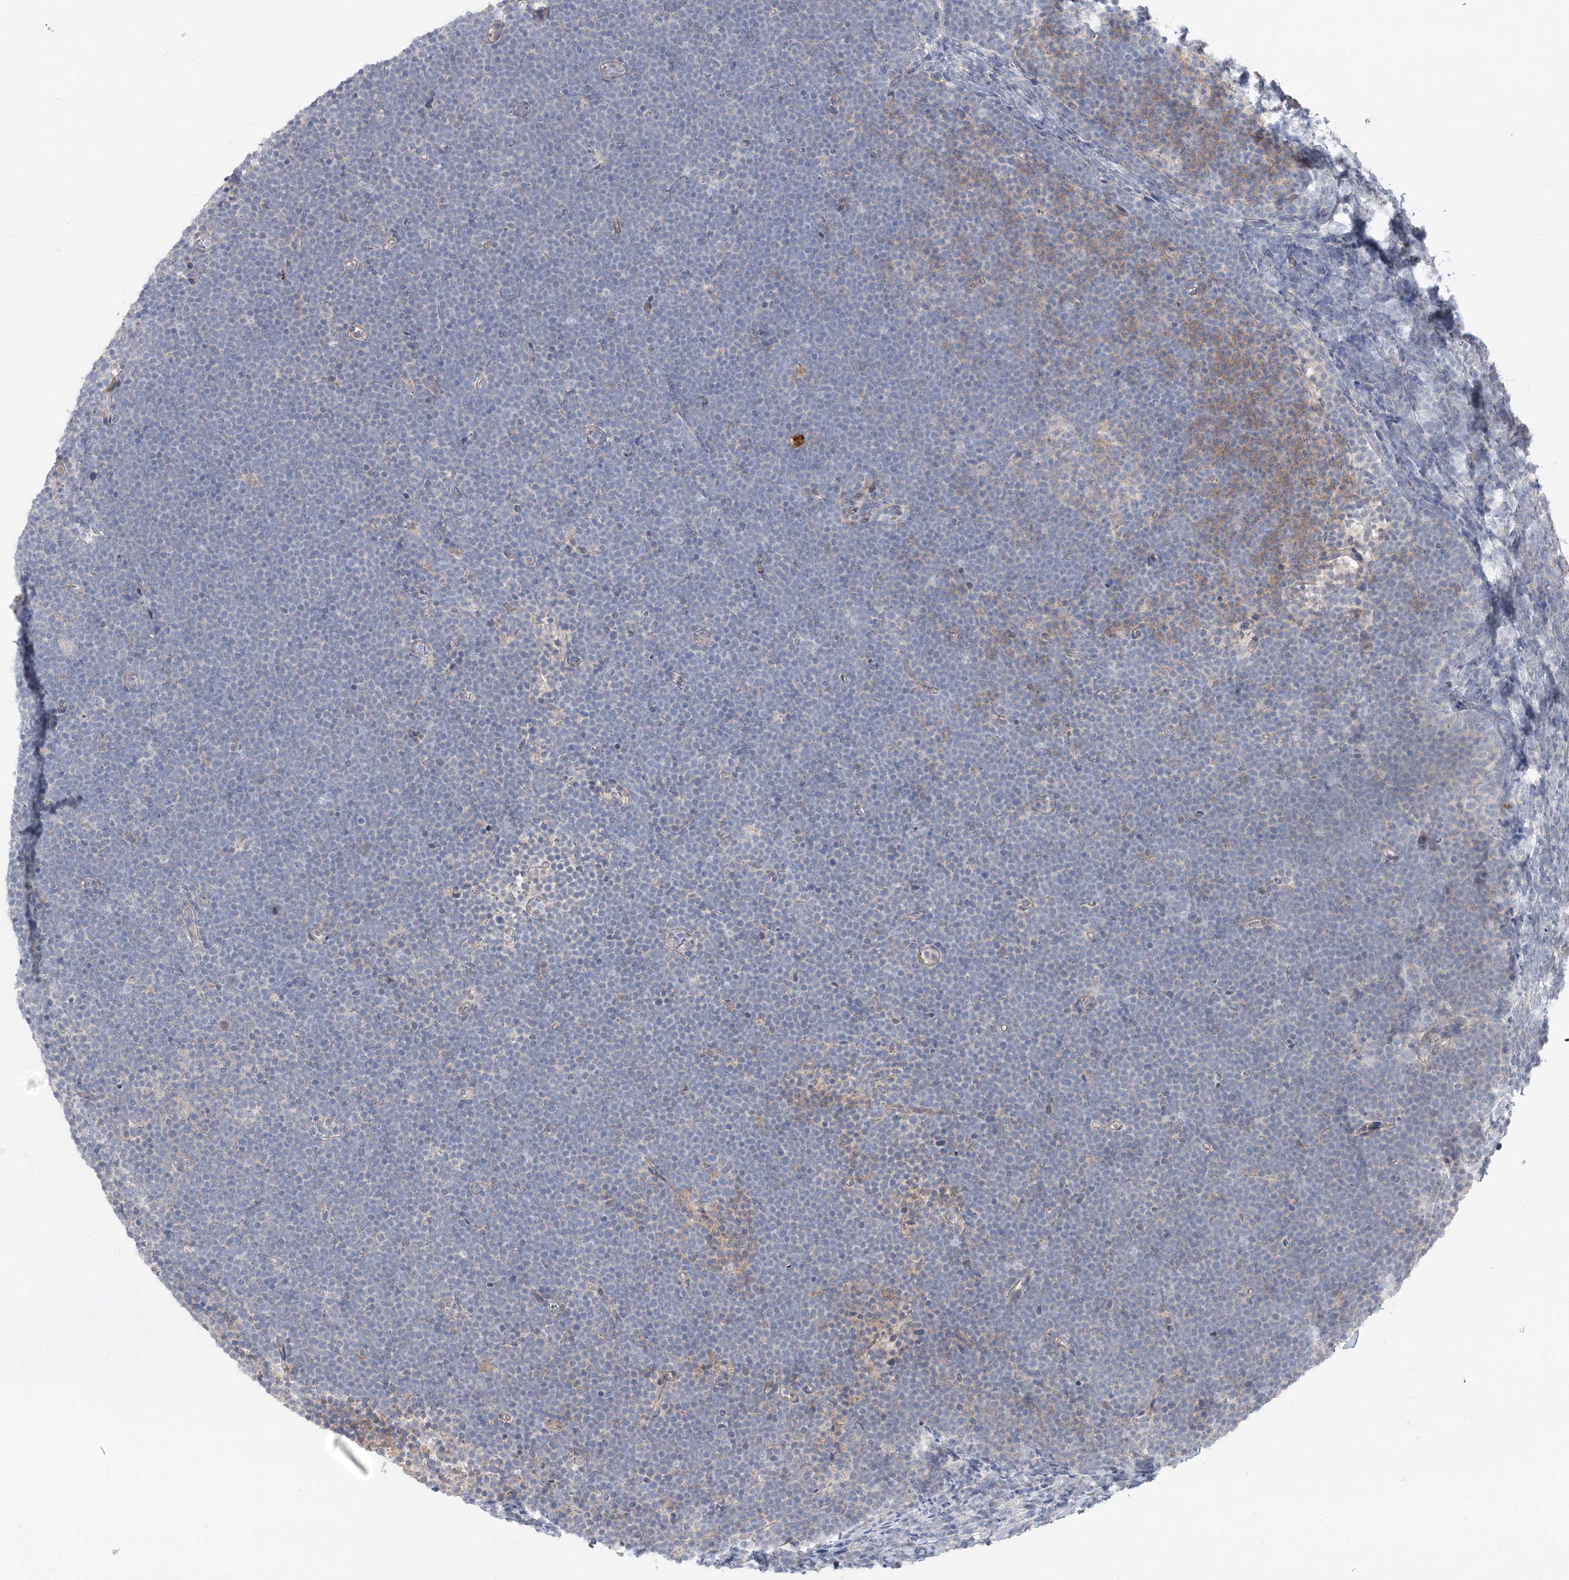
{"staining": {"intensity": "negative", "quantity": "none", "location": "none"}, "tissue": "lymphoma", "cell_type": "Tumor cells", "image_type": "cancer", "snomed": [{"axis": "morphology", "description": "Malignant lymphoma, non-Hodgkin's type, High grade"}, {"axis": "topography", "description": "Lymph node"}], "caption": "Lymphoma was stained to show a protein in brown. There is no significant staining in tumor cells. (Brightfield microscopy of DAB (3,3'-diaminobenzidine) immunohistochemistry at high magnification).", "gene": "SCN11A", "patient": {"sex": "male", "age": 13}}